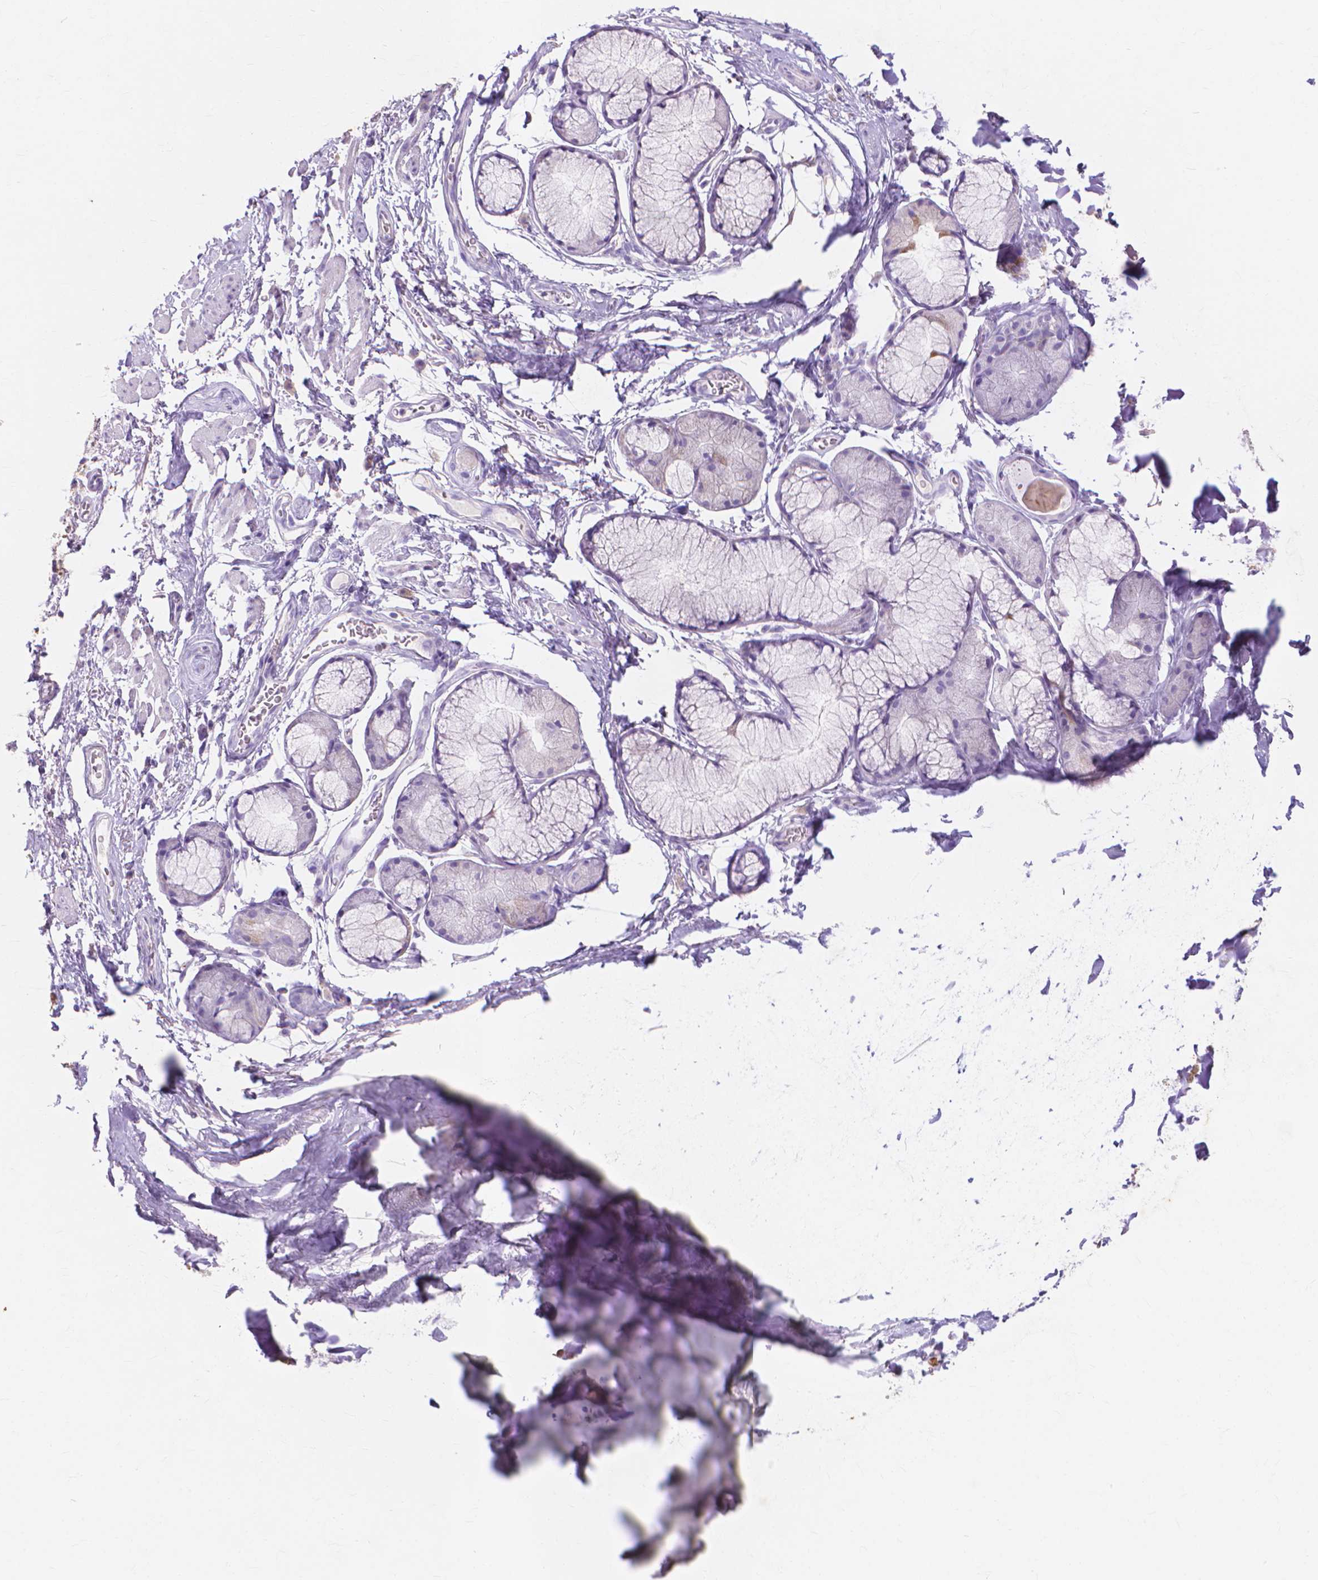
{"staining": {"intensity": "weak", "quantity": "25%-75%", "location": "cytoplasmic/membranous"}, "tissue": "adipose tissue", "cell_type": "Adipocytes", "image_type": "normal", "snomed": [{"axis": "morphology", "description": "Normal tissue, NOS"}, {"axis": "topography", "description": "Cartilage tissue"}, {"axis": "topography", "description": "Bronchus"}], "caption": "The histopathology image displays immunohistochemical staining of normal adipose tissue. There is weak cytoplasmic/membranous positivity is present in approximately 25%-75% of adipocytes. (DAB IHC, brown staining for protein, blue staining for nuclei).", "gene": "MMP11", "patient": {"sex": "female", "age": 79}}